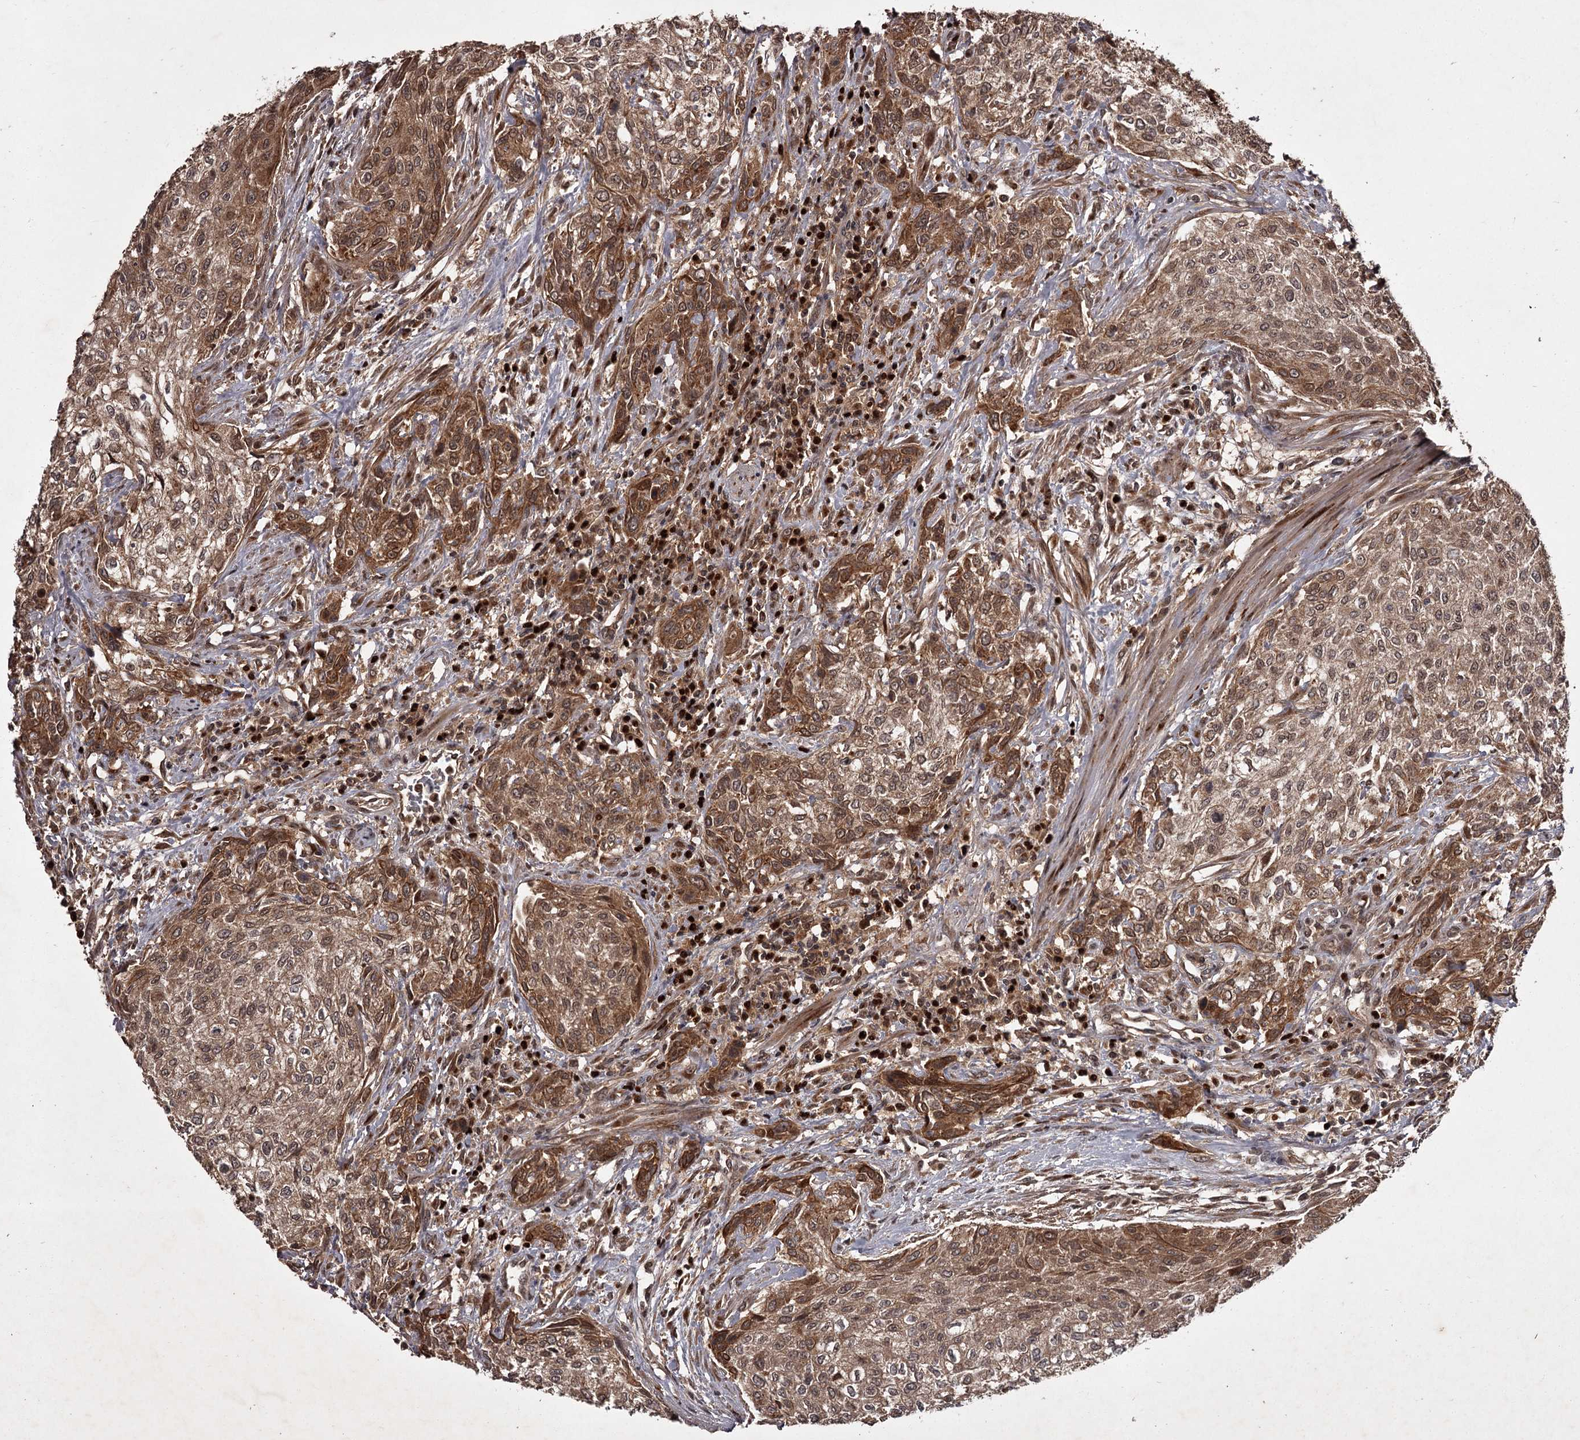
{"staining": {"intensity": "moderate", "quantity": ">75%", "location": "cytoplasmic/membranous"}, "tissue": "urothelial cancer", "cell_type": "Tumor cells", "image_type": "cancer", "snomed": [{"axis": "morphology", "description": "Normal tissue, NOS"}, {"axis": "morphology", "description": "Urothelial carcinoma, NOS"}, {"axis": "topography", "description": "Urinary bladder"}, {"axis": "topography", "description": "Peripheral nerve tissue"}], "caption": "Transitional cell carcinoma was stained to show a protein in brown. There is medium levels of moderate cytoplasmic/membranous positivity in approximately >75% of tumor cells.", "gene": "TBC1D23", "patient": {"sex": "male", "age": 35}}